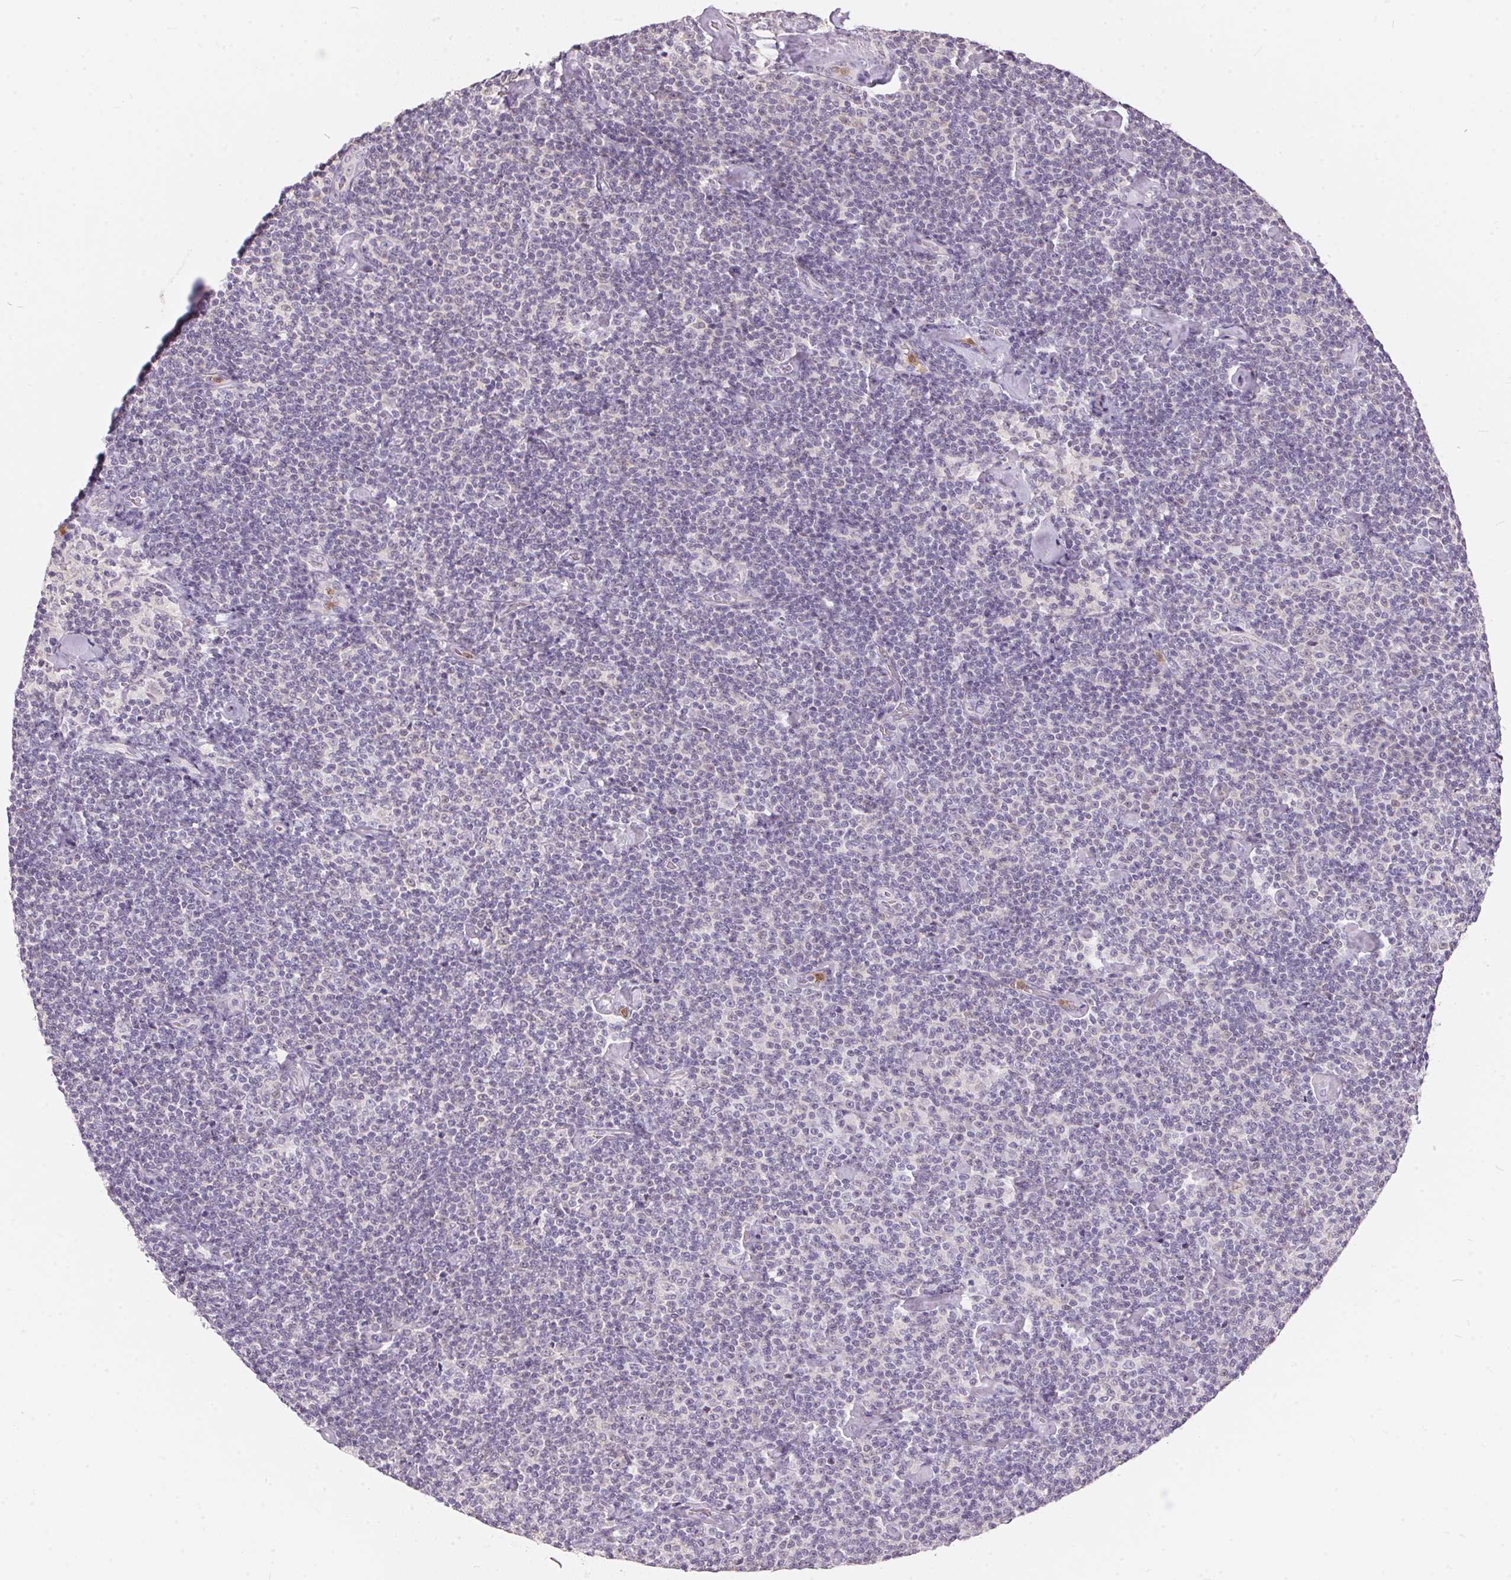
{"staining": {"intensity": "negative", "quantity": "none", "location": "none"}, "tissue": "lymphoma", "cell_type": "Tumor cells", "image_type": "cancer", "snomed": [{"axis": "morphology", "description": "Malignant lymphoma, non-Hodgkin's type, Low grade"}, {"axis": "topography", "description": "Lymph node"}], "caption": "Immunohistochemistry micrograph of lymphoma stained for a protein (brown), which reveals no staining in tumor cells.", "gene": "SERPINB1", "patient": {"sex": "male", "age": 81}}